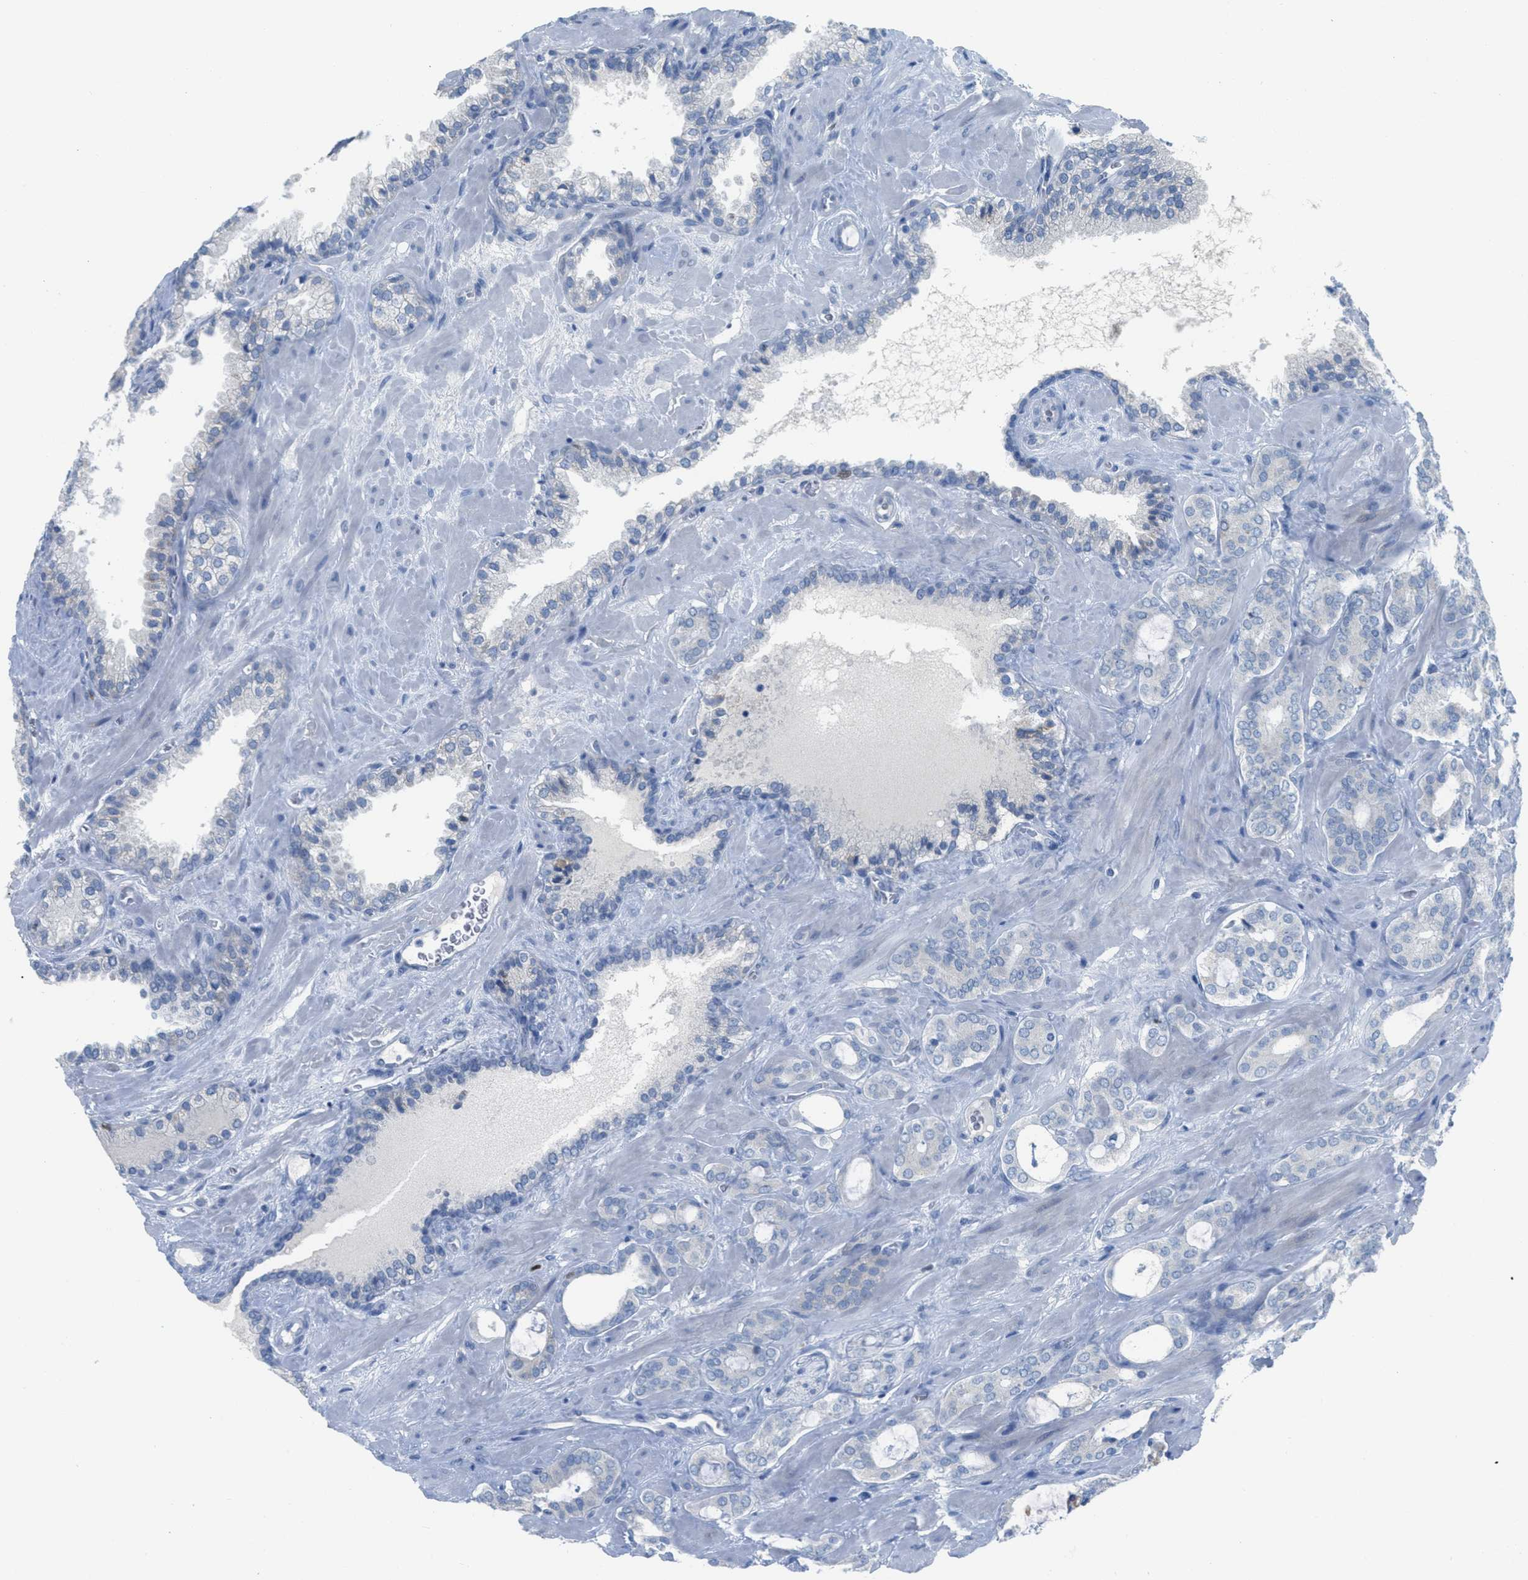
{"staining": {"intensity": "negative", "quantity": "none", "location": "none"}, "tissue": "prostate cancer", "cell_type": "Tumor cells", "image_type": "cancer", "snomed": [{"axis": "morphology", "description": "Adenocarcinoma, Low grade"}, {"axis": "topography", "description": "Prostate"}], "caption": "Immunohistochemistry image of human low-grade adenocarcinoma (prostate) stained for a protein (brown), which reveals no expression in tumor cells.", "gene": "ORC6", "patient": {"sex": "male", "age": 63}}